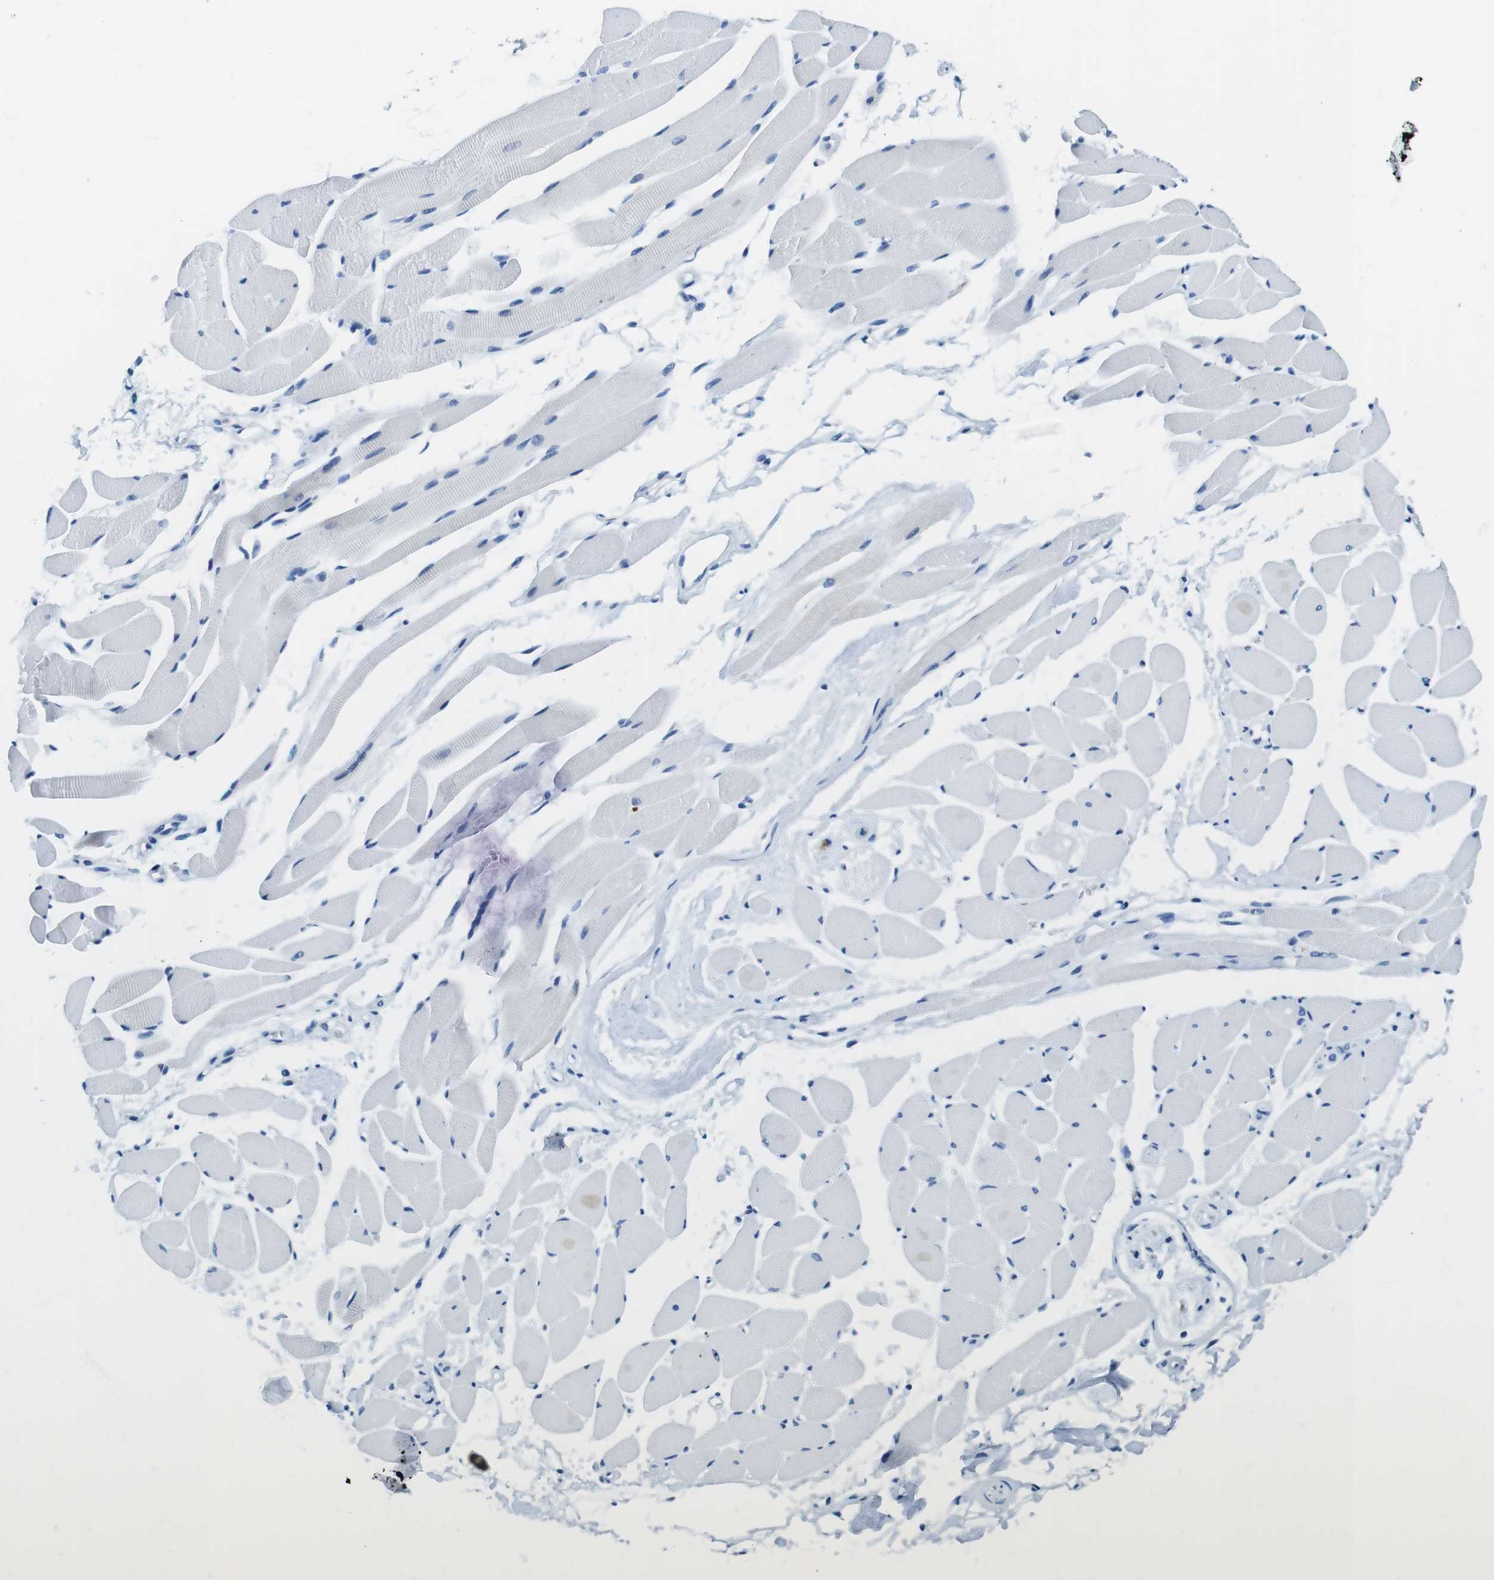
{"staining": {"intensity": "negative", "quantity": "none", "location": "none"}, "tissue": "skeletal muscle", "cell_type": "Myocytes", "image_type": "normal", "snomed": [{"axis": "morphology", "description": "Normal tissue, NOS"}, {"axis": "topography", "description": "Skeletal muscle"}, {"axis": "topography", "description": "Peripheral nerve tissue"}], "caption": "A micrograph of human skeletal muscle is negative for staining in myocytes.", "gene": "TFAP2C", "patient": {"sex": "female", "age": 84}}